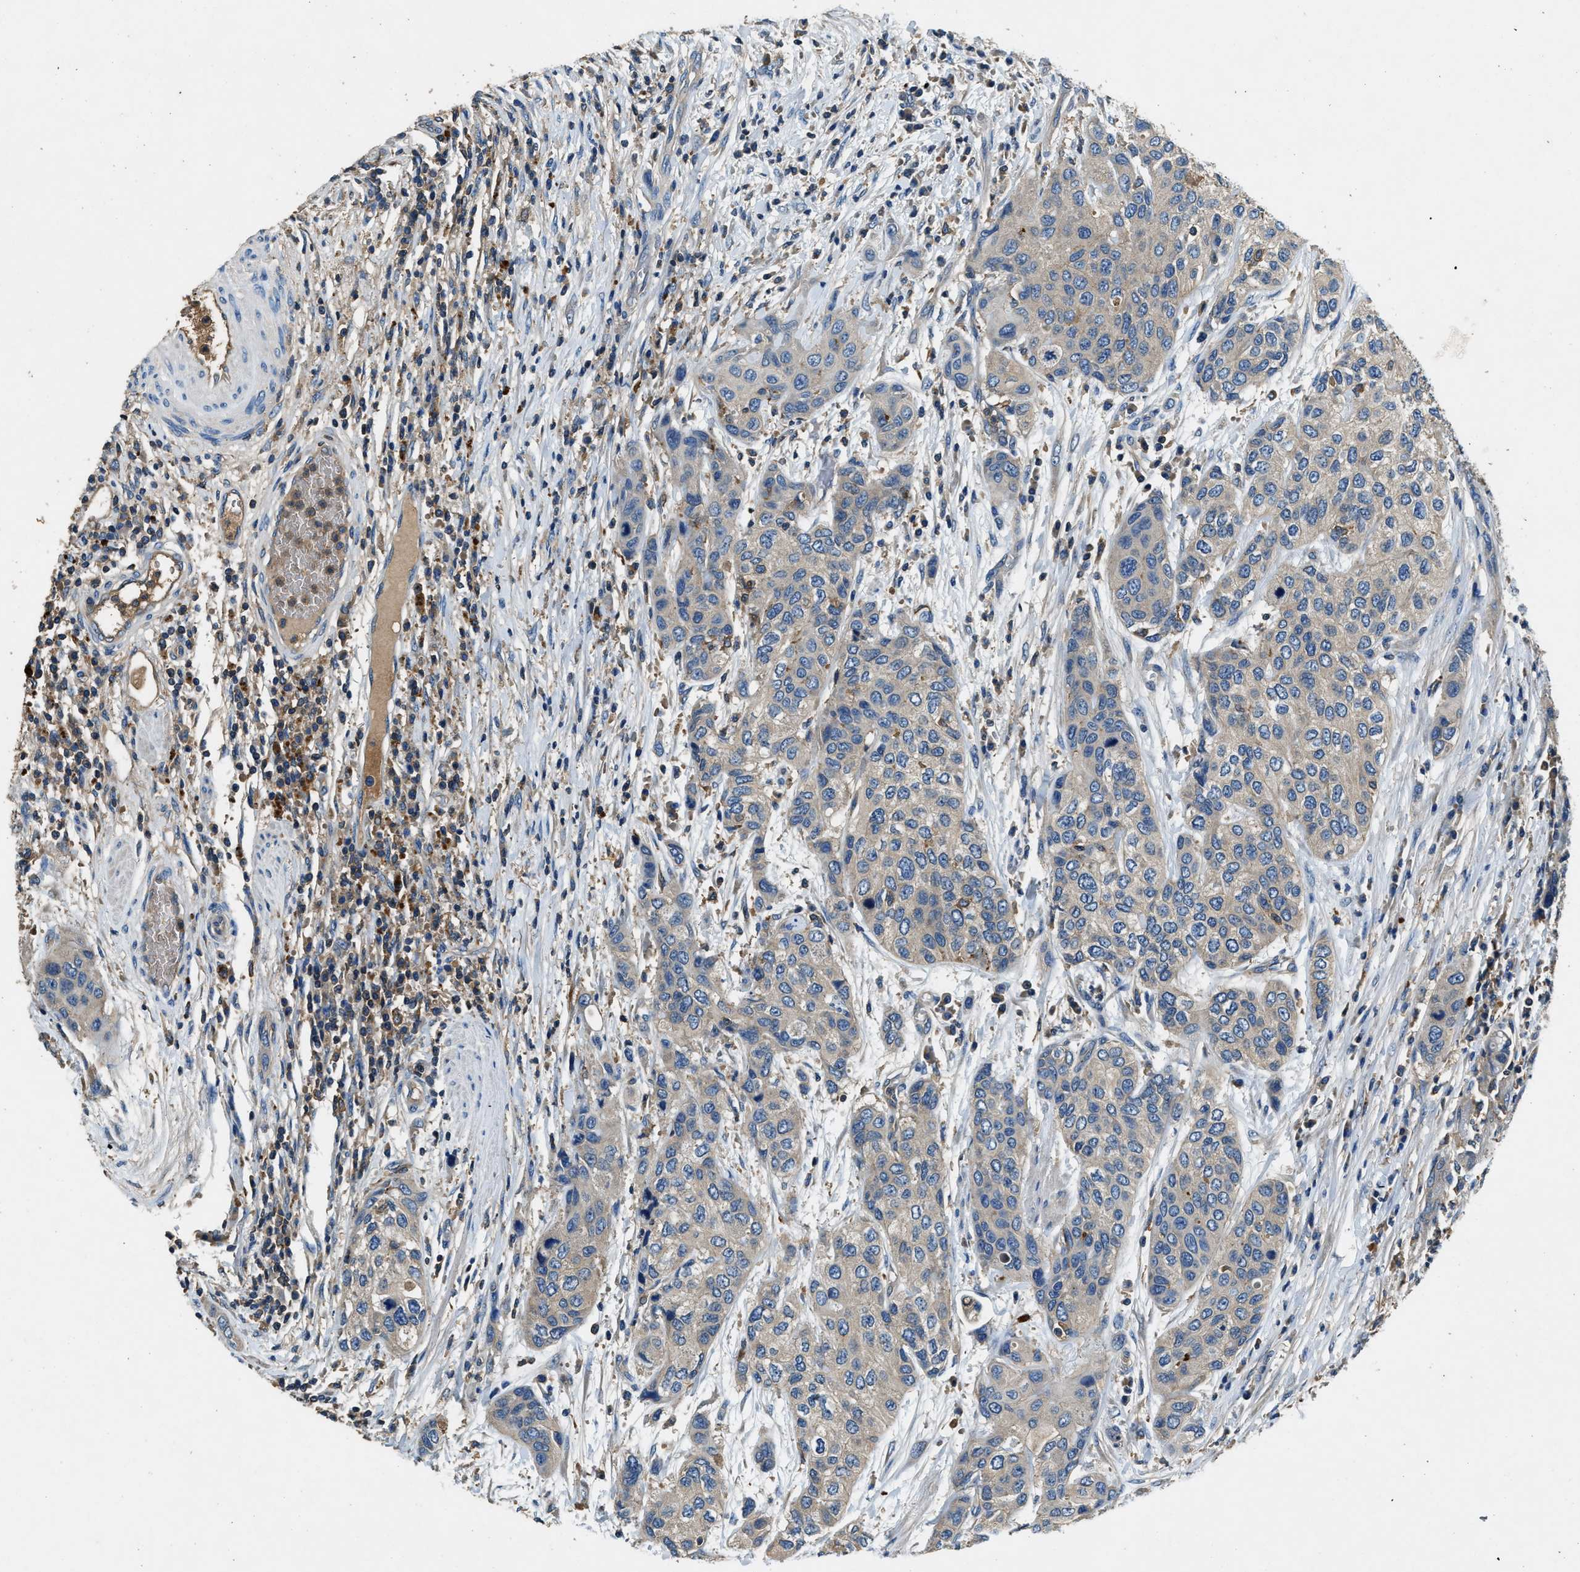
{"staining": {"intensity": "weak", "quantity": "25%-75%", "location": "cytoplasmic/membranous"}, "tissue": "urothelial cancer", "cell_type": "Tumor cells", "image_type": "cancer", "snomed": [{"axis": "morphology", "description": "Urothelial carcinoma, High grade"}, {"axis": "topography", "description": "Urinary bladder"}], "caption": "This is an image of immunohistochemistry staining of urothelial carcinoma (high-grade), which shows weak expression in the cytoplasmic/membranous of tumor cells.", "gene": "BLOC1S1", "patient": {"sex": "female", "age": 56}}